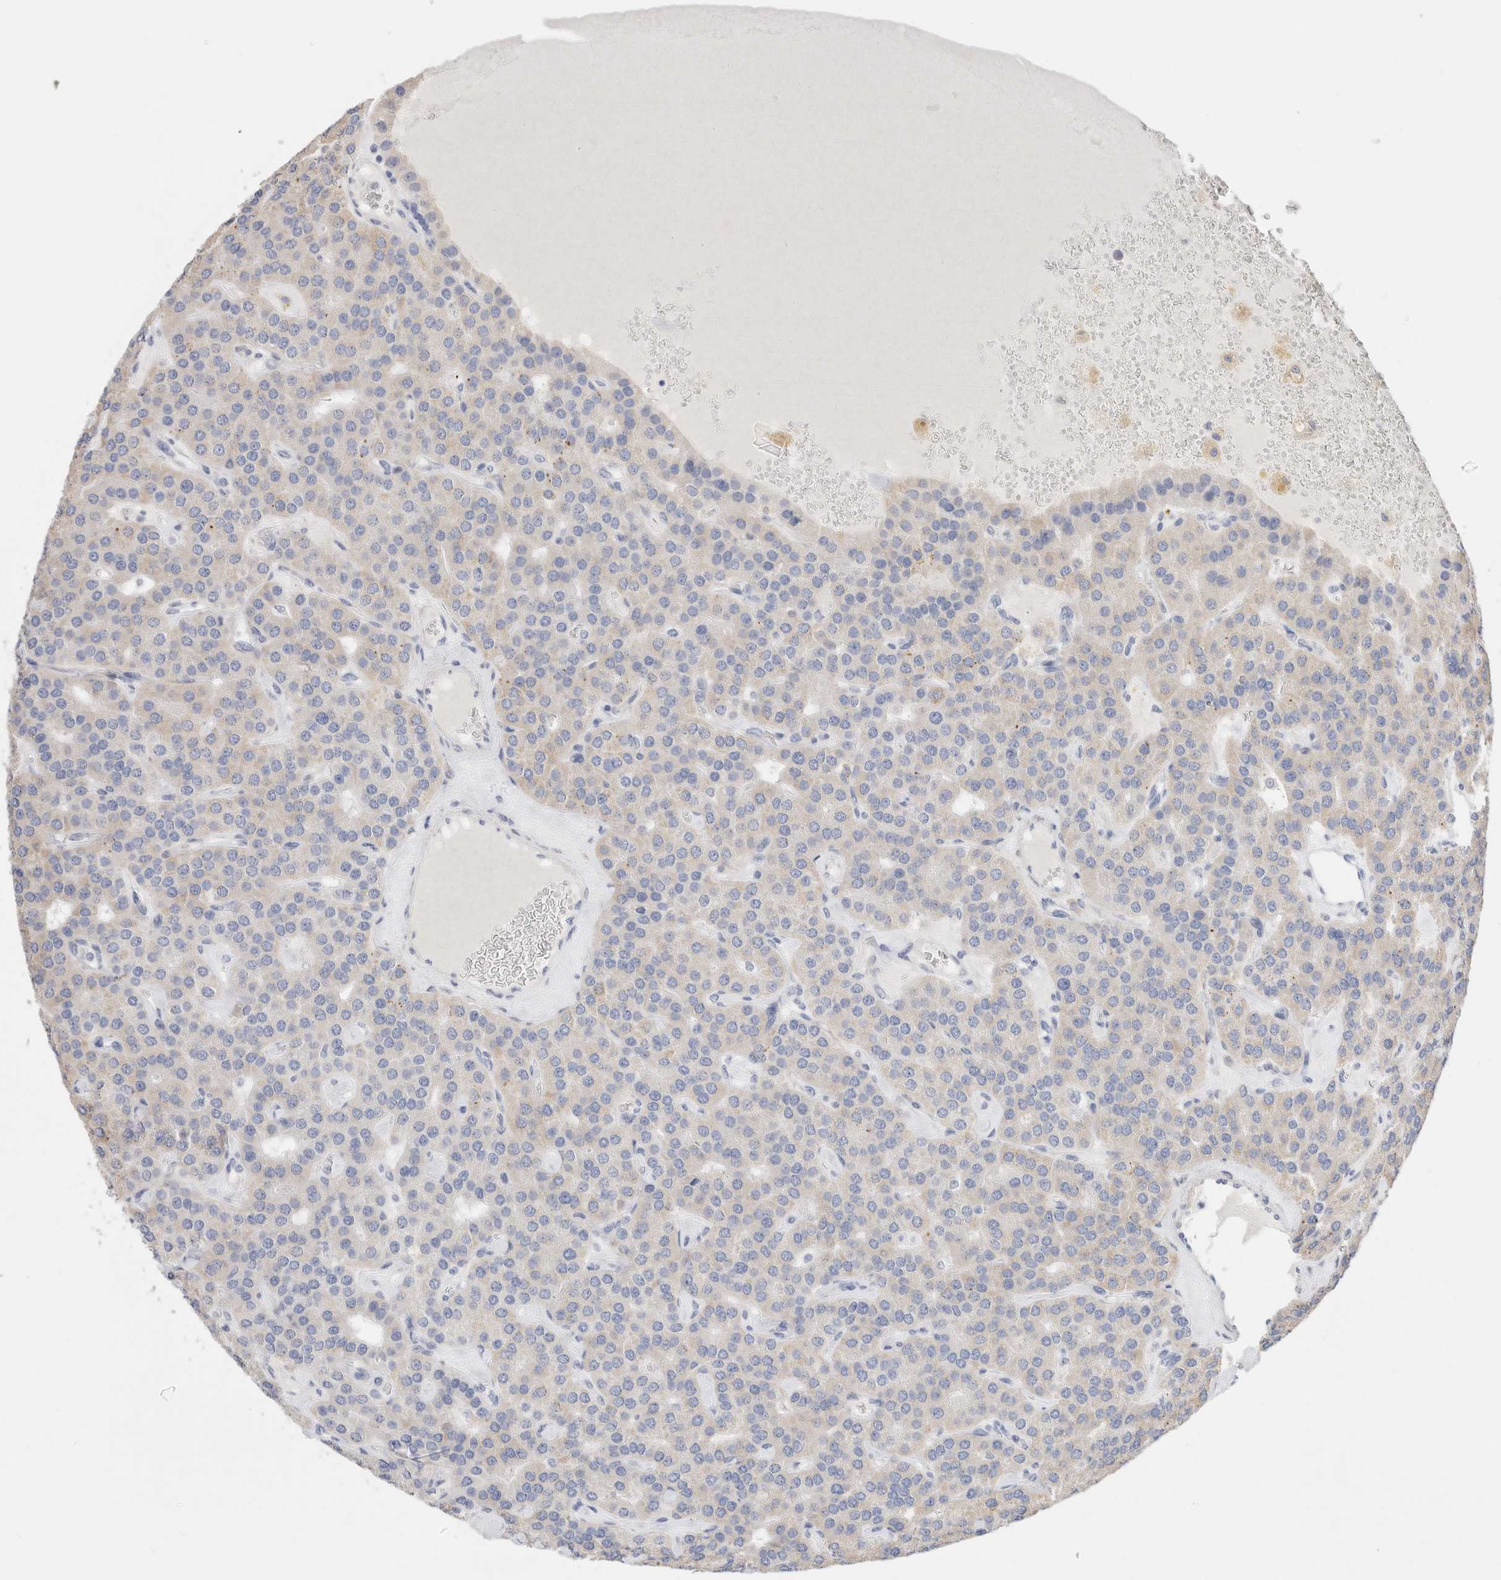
{"staining": {"intensity": "negative", "quantity": "none", "location": "none"}, "tissue": "parathyroid gland", "cell_type": "Glandular cells", "image_type": "normal", "snomed": [{"axis": "morphology", "description": "Normal tissue, NOS"}, {"axis": "morphology", "description": "Adenoma, NOS"}, {"axis": "topography", "description": "Parathyroid gland"}], "caption": "High magnification brightfield microscopy of normal parathyroid gland stained with DAB (3,3'-diaminobenzidine) (brown) and counterstained with hematoxylin (blue): glandular cells show no significant staining. (DAB (3,3'-diaminobenzidine) immunohistochemistry (IHC) visualized using brightfield microscopy, high magnification).", "gene": "GADD45G", "patient": {"sex": "female", "age": 86}}